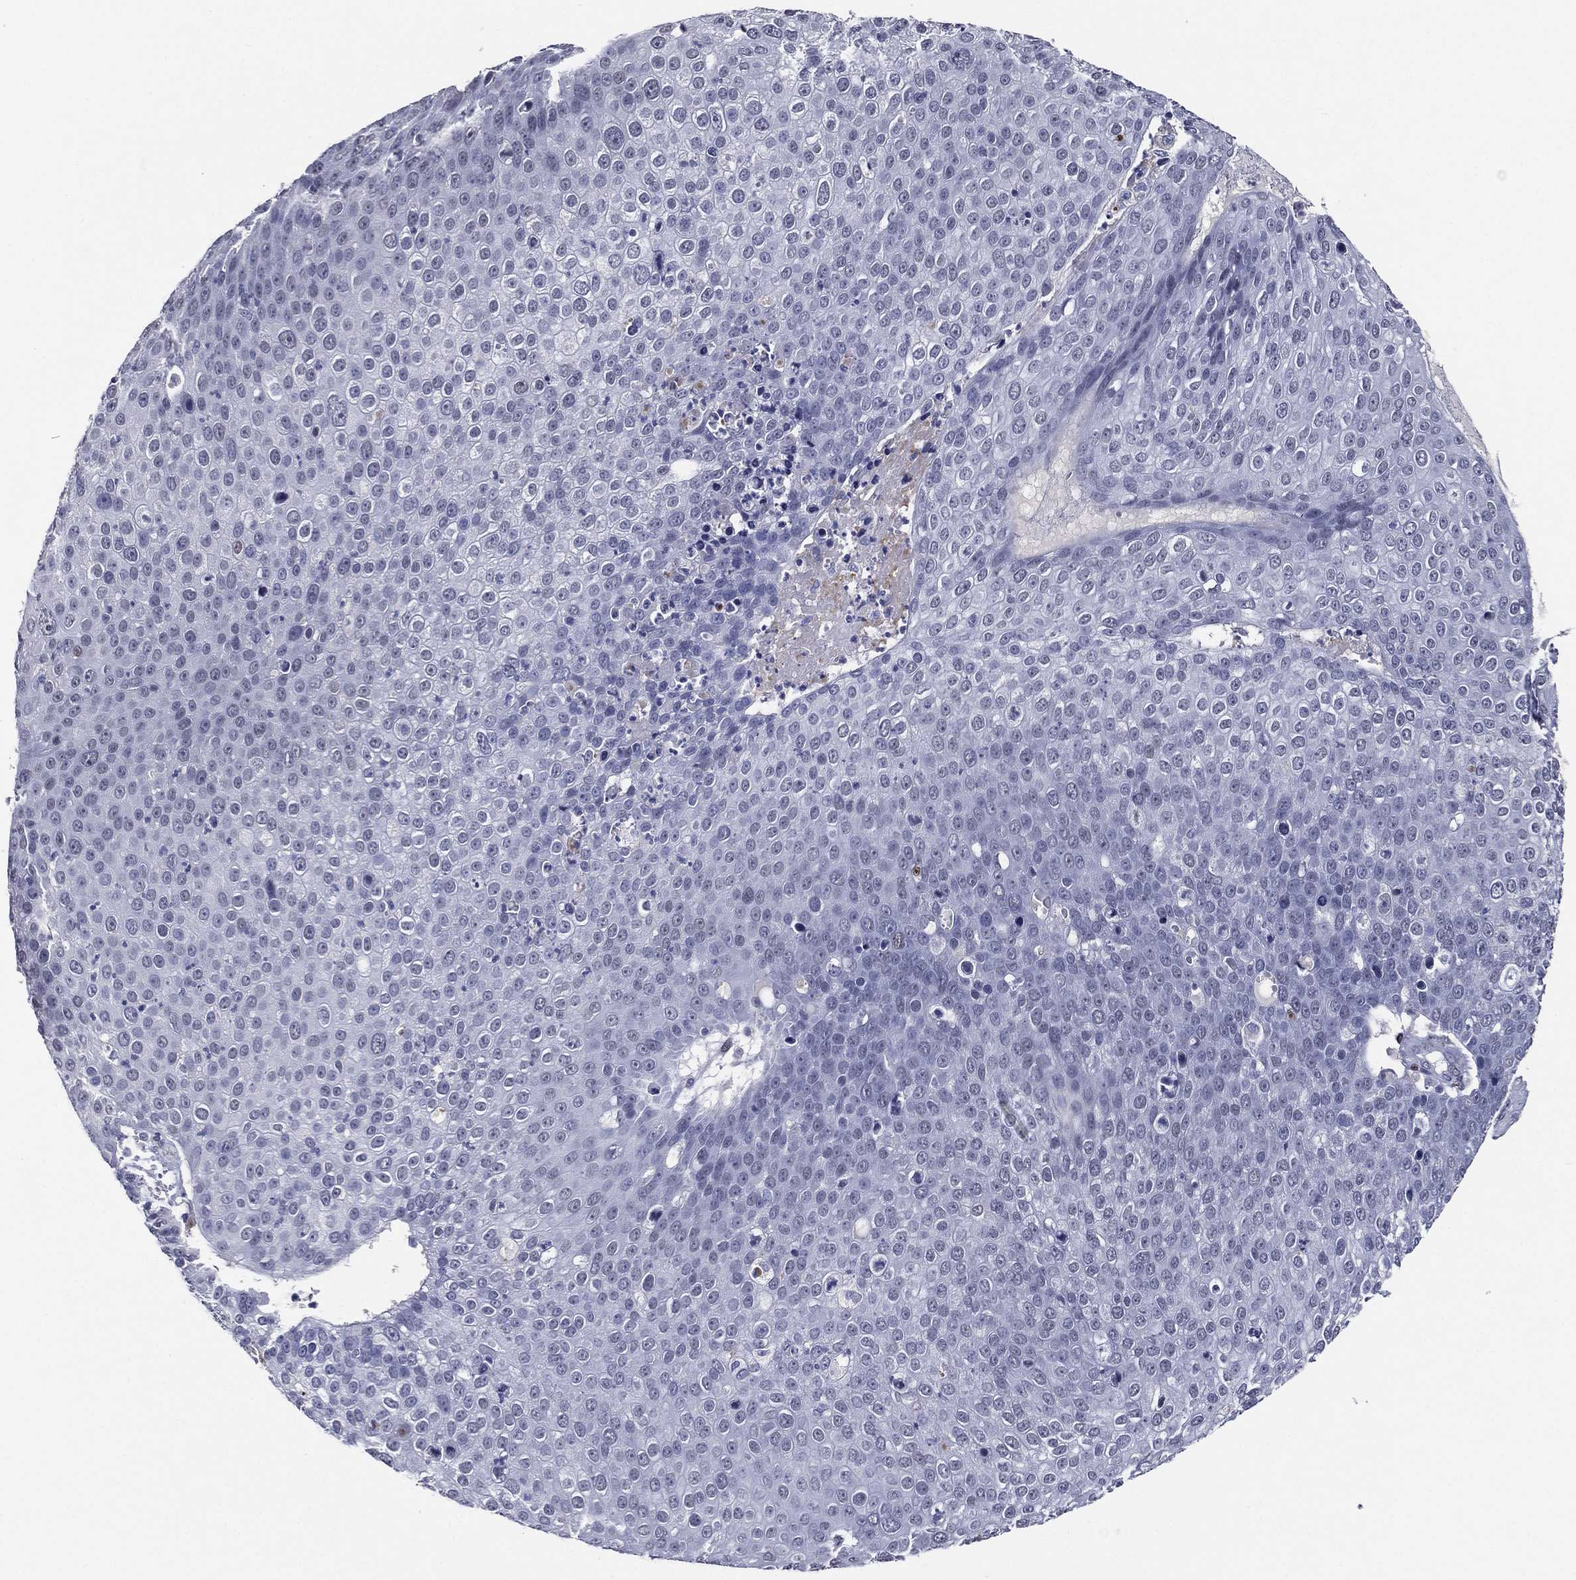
{"staining": {"intensity": "negative", "quantity": "none", "location": "none"}, "tissue": "skin cancer", "cell_type": "Tumor cells", "image_type": "cancer", "snomed": [{"axis": "morphology", "description": "Squamous cell carcinoma, NOS"}, {"axis": "topography", "description": "Skin"}], "caption": "Tumor cells are negative for brown protein staining in skin cancer. Nuclei are stained in blue.", "gene": "TFAP2A", "patient": {"sex": "male", "age": 71}}